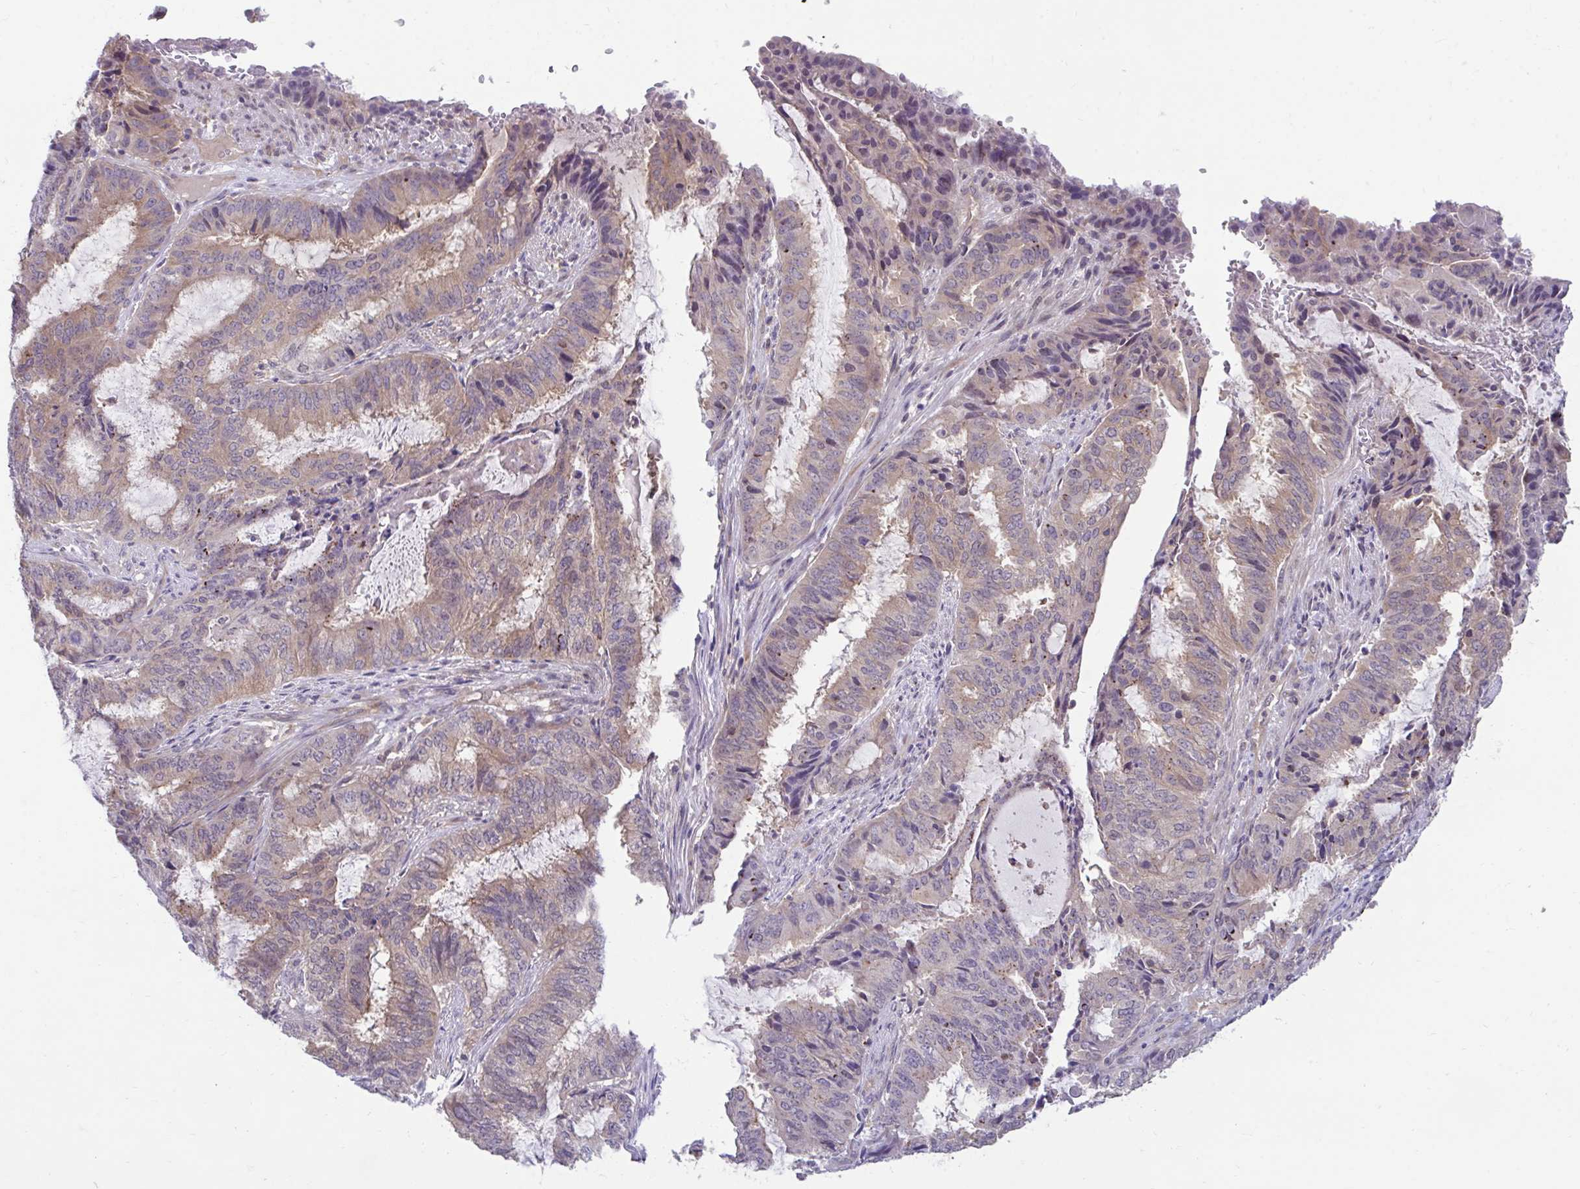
{"staining": {"intensity": "weak", "quantity": "25%-75%", "location": "cytoplasmic/membranous"}, "tissue": "endometrial cancer", "cell_type": "Tumor cells", "image_type": "cancer", "snomed": [{"axis": "morphology", "description": "Adenocarcinoma, NOS"}, {"axis": "topography", "description": "Endometrium"}], "caption": "Brown immunohistochemical staining in human endometrial cancer shows weak cytoplasmic/membranous staining in about 25%-75% of tumor cells.", "gene": "IST1", "patient": {"sex": "female", "age": 51}}